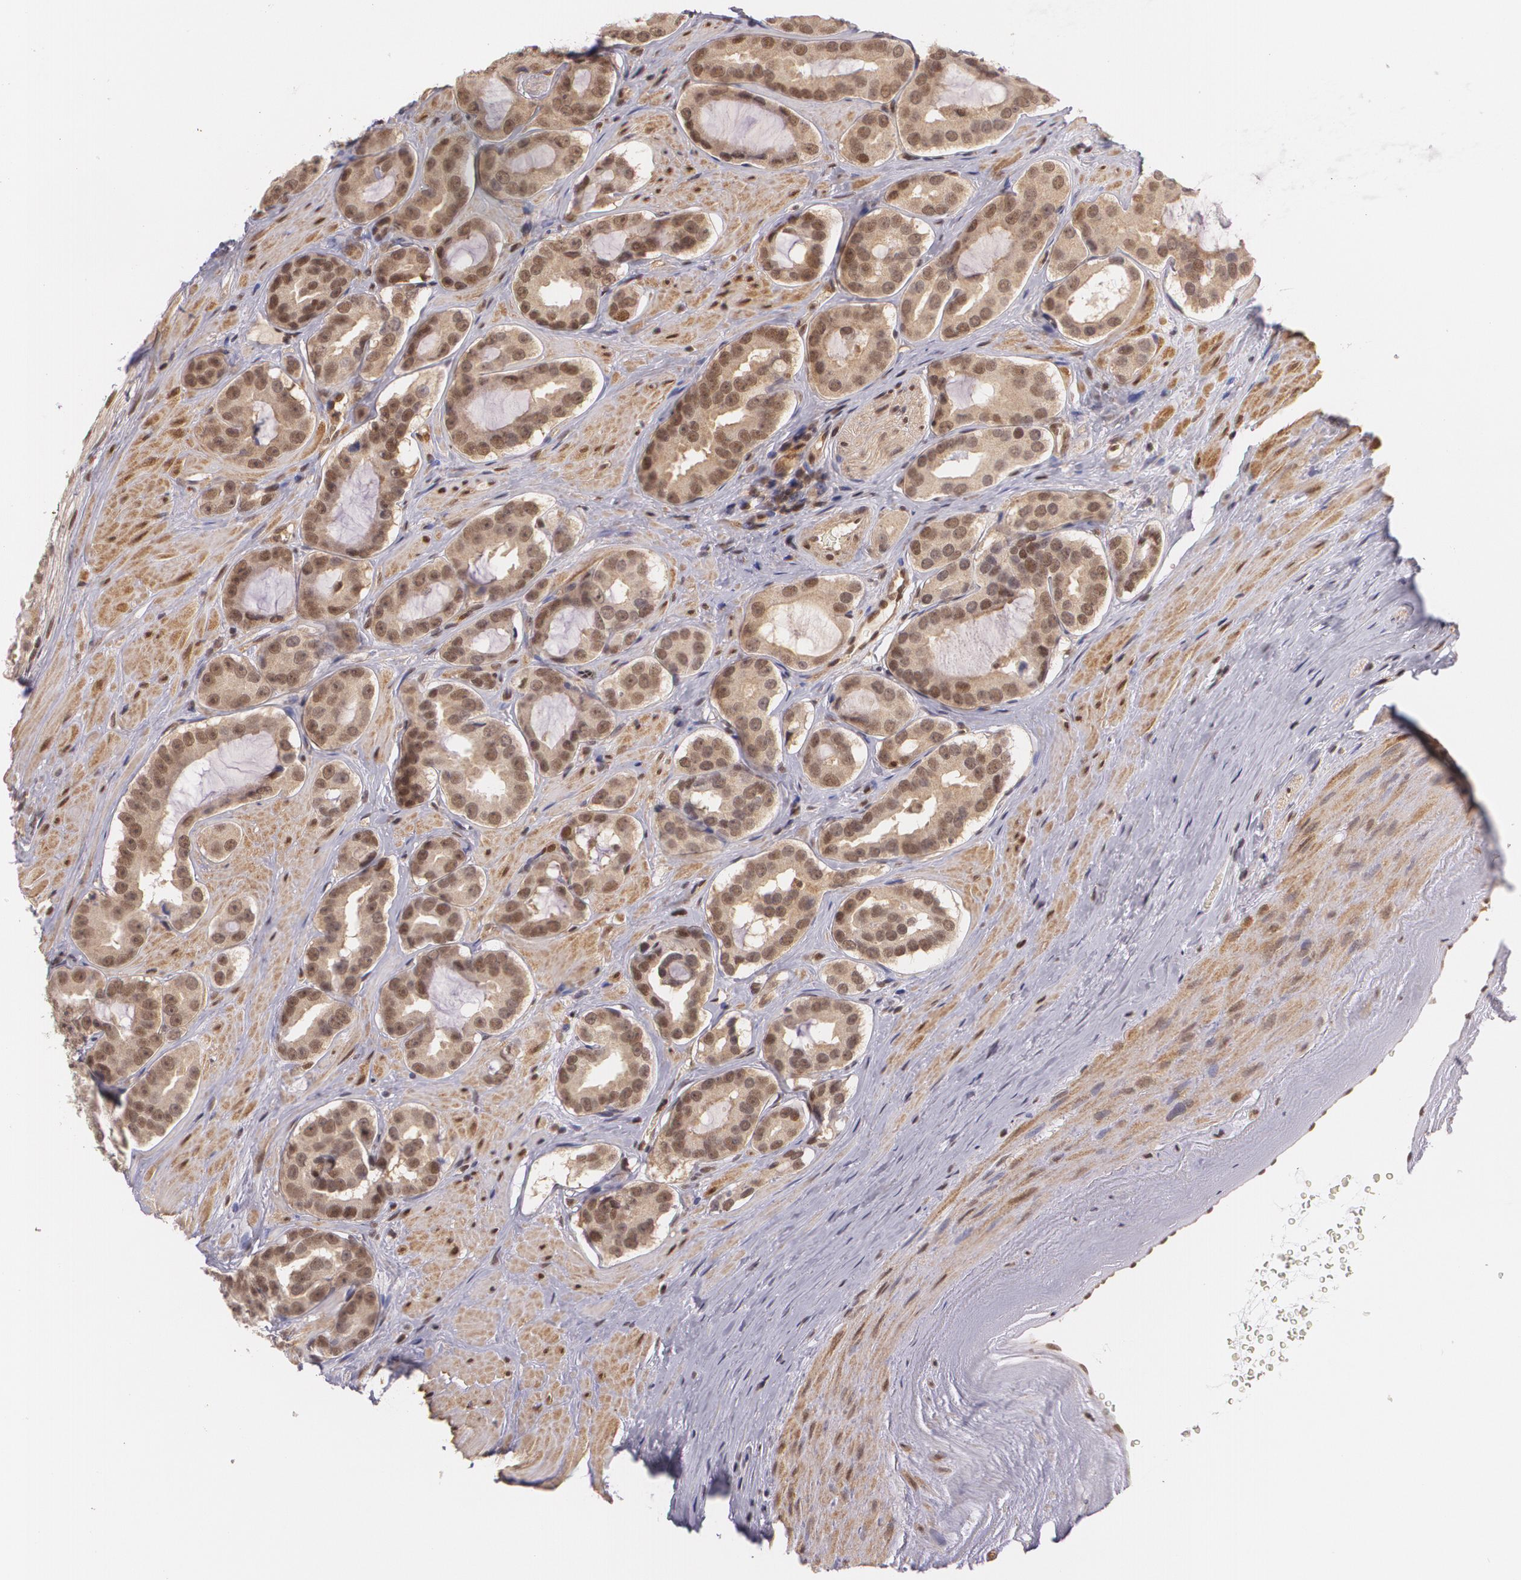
{"staining": {"intensity": "moderate", "quantity": "25%-75%", "location": "cytoplasmic/membranous,nuclear"}, "tissue": "prostate cancer", "cell_type": "Tumor cells", "image_type": "cancer", "snomed": [{"axis": "morphology", "description": "Adenocarcinoma, Low grade"}, {"axis": "topography", "description": "Prostate"}], "caption": "An immunohistochemistry (IHC) photomicrograph of tumor tissue is shown. Protein staining in brown shows moderate cytoplasmic/membranous and nuclear positivity in low-grade adenocarcinoma (prostate) within tumor cells. Using DAB (brown) and hematoxylin (blue) stains, captured at high magnification using brightfield microscopy.", "gene": "CUL2", "patient": {"sex": "male", "age": 59}}